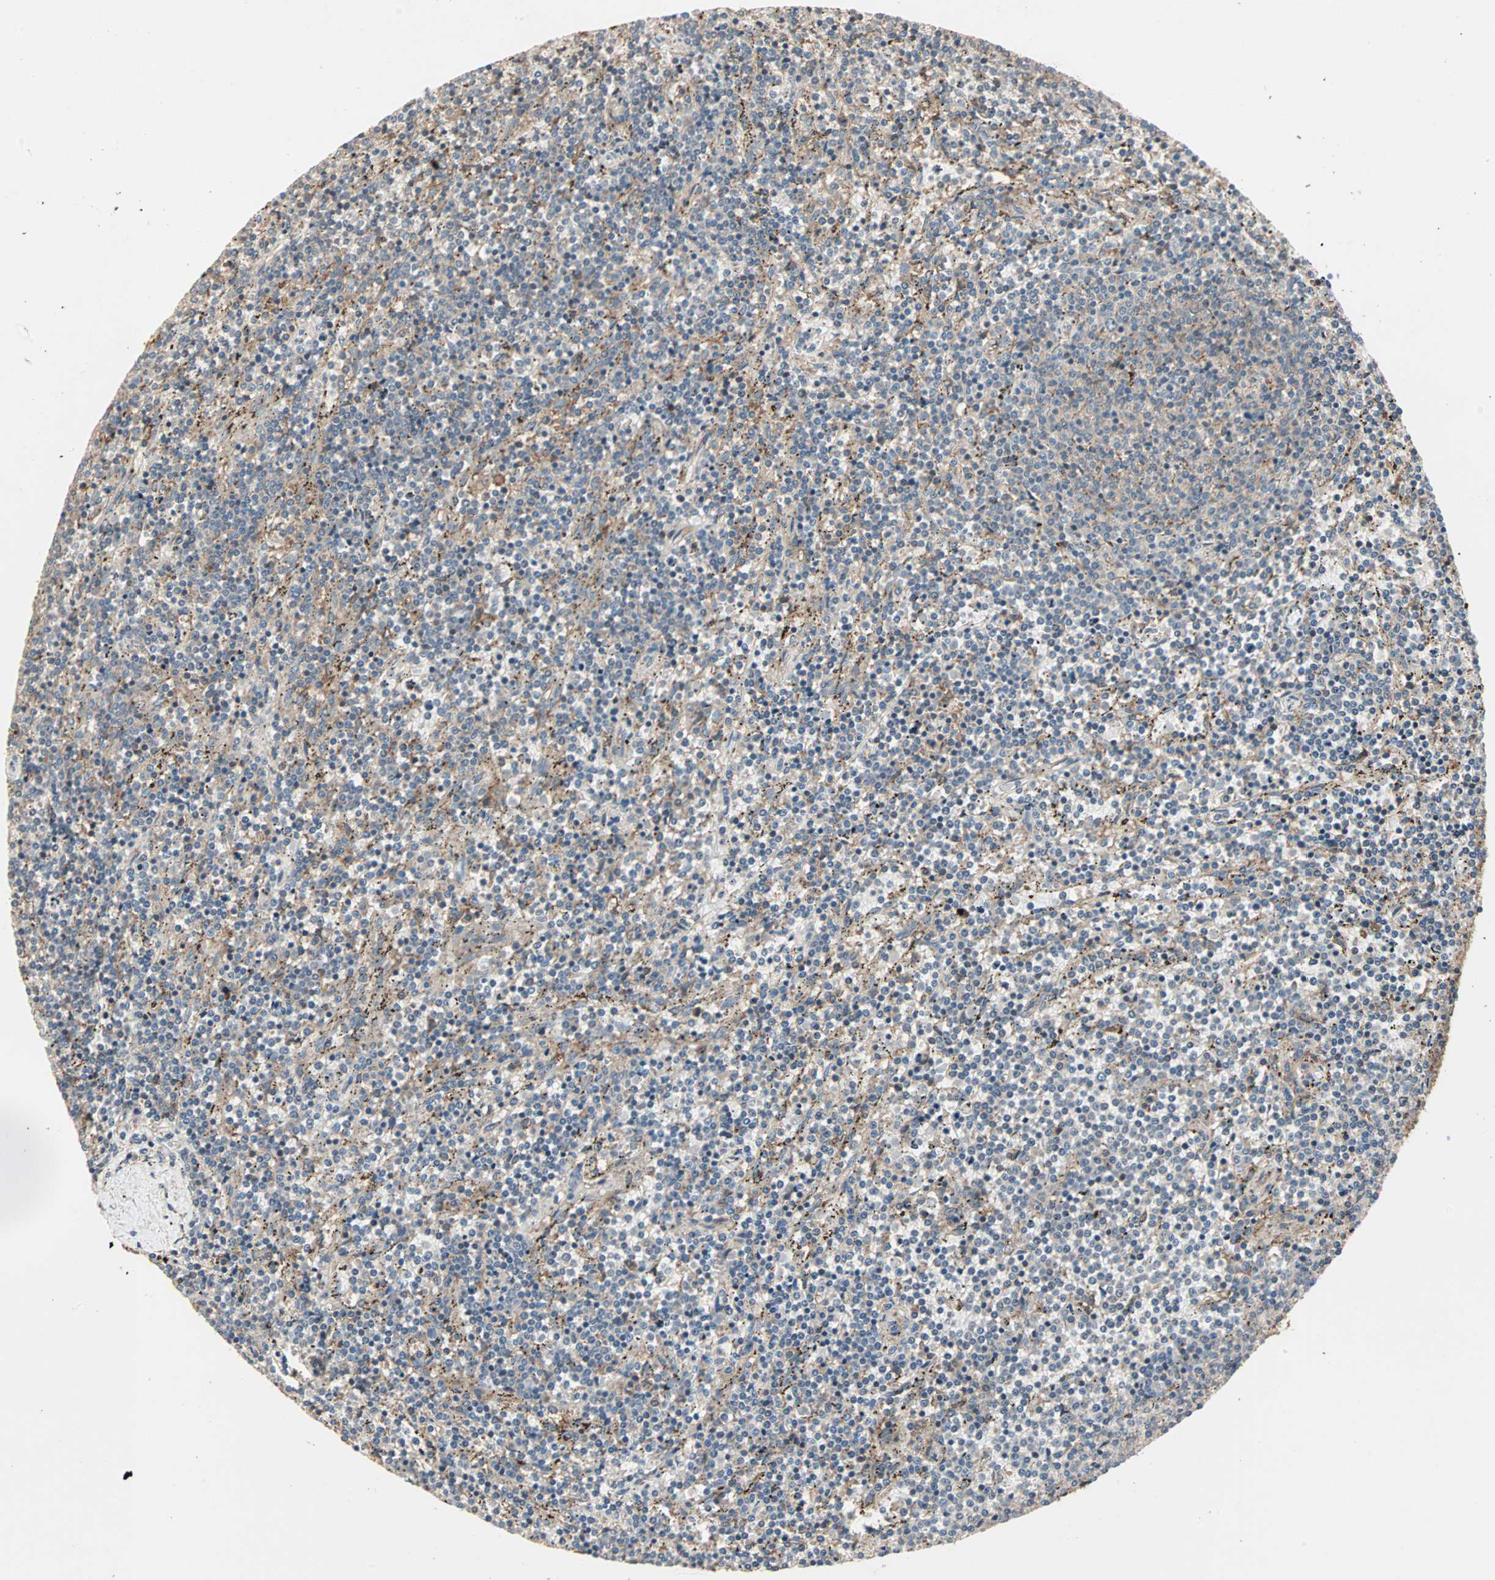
{"staining": {"intensity": "weak", "quantity": "25%-75%", "location": "cytoplasmic/membranous"}, "tissue": "lymphoma", "cell_type": "Tumor cells", "image_type": "cancer", "snomed": [{"axis": "morphology", "description": "Malignant lymphoma, non-Hodgkin's type, Low grade"}, {"axis": "topography", "description": "Spleen"}], "caption": "Weak cytoplasmic/membranous protein staining is seen in approximately 25%-75% of tumor cells in low-grade malignant lymphoma, non-Hodgkin's type.", "gene": "GNAI2", "patient": {"sex": "female", "age": 50}}